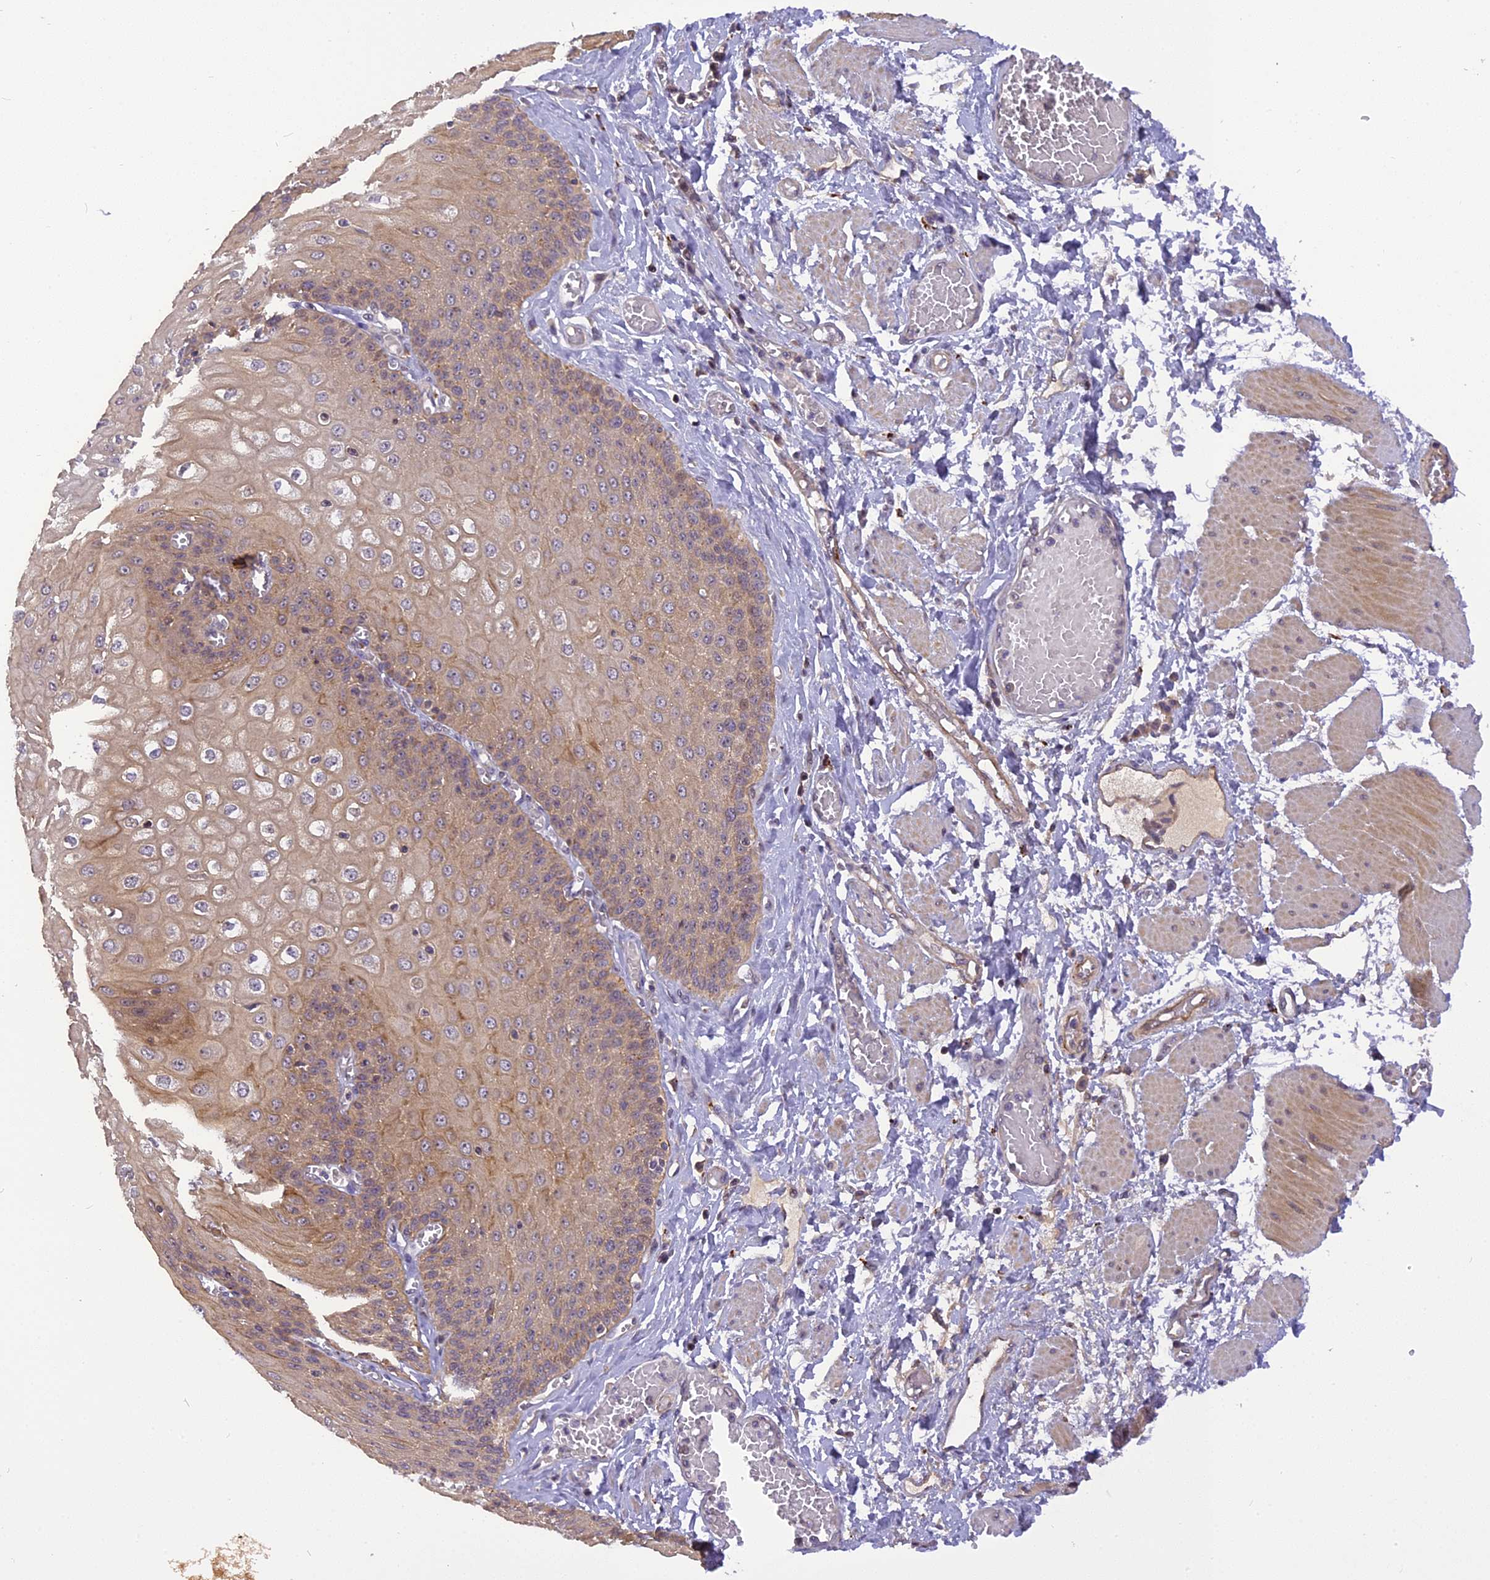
{"staining": {"intensity": "moderate", "quantity": ">75%", "location": "cytoplasmic/membranous"}, "tissue": "esophagus", "cell_type": "Squamous epithelial cells", "image_type": "normal", "snomed": [{"axis": "morphology", "description": "Normal tissue, NOS"}, {"axis": "topography", "description": "Esophagus"}], "caption": "Protein analysis of benign esophagus reveals moderate cytoplasmic/membranous staining in approximately >75% of squamous epithelial cells. (brown staining indicates protein expression, while blue staining denotes nuclei).", "gene": "FNIP2", "patient": {"sex": "male", "age": 60}}